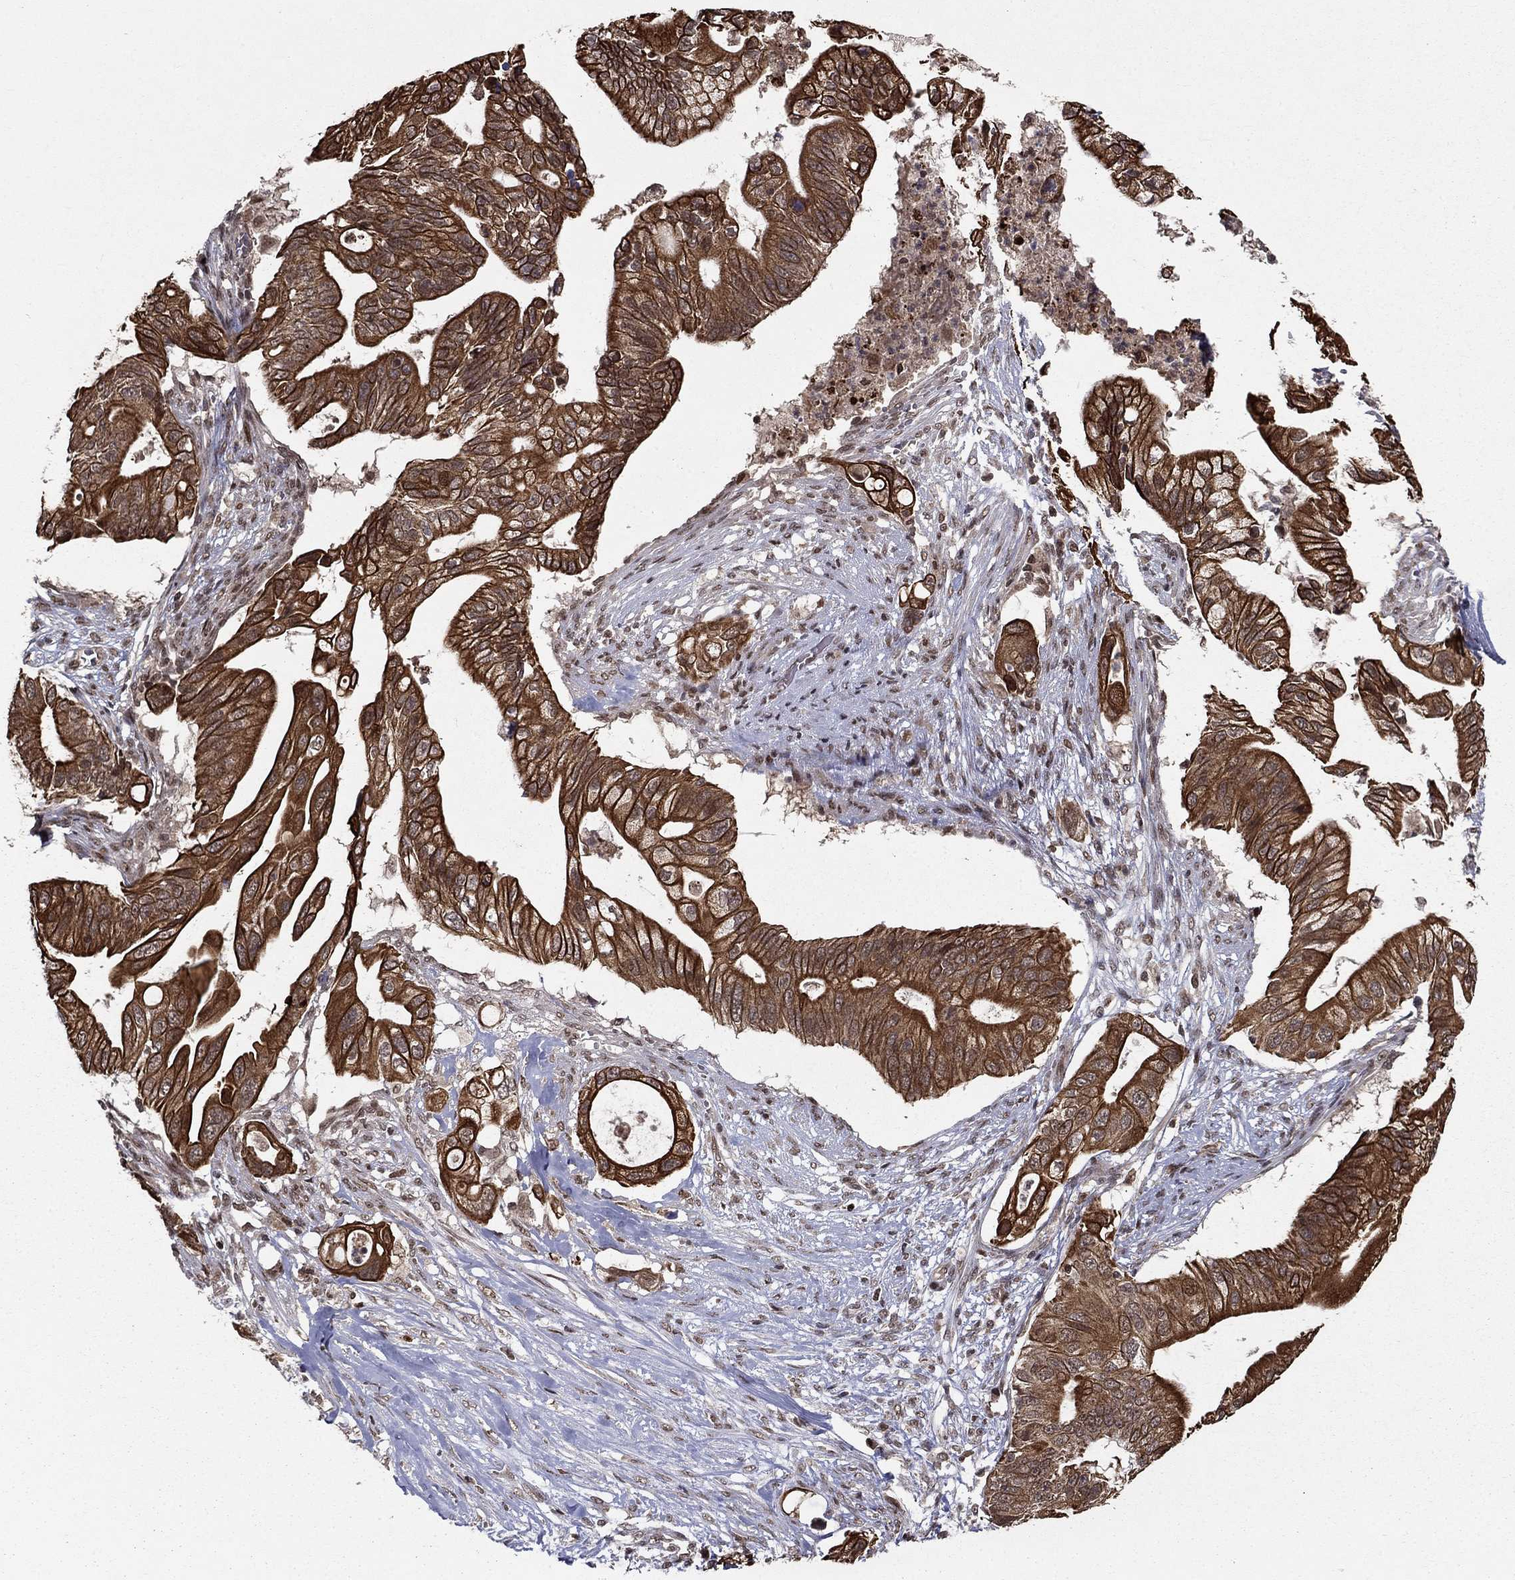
{"staining": {"intensity": "strong", "quantity": ">75%", "location": "cytoplasmic/membranous"}, "tissue": "pancreatic cancer", "cell_type": "Tumor cells", "image_type": "cancer", "snomed": [{"axis": "morphology", "description": "Adenocarcinoma, NOS"}, {"axis": "topography", "description": "Pancreas"}], "caption": "Immunohistochemical staining of pancreatic cancer exhibits high levels of strong cytoplasmic/membranous protein staining in about >75% of tumor cells.", "gene": "CDCA7L", "patient": {"sex": "female", "age": 72}}